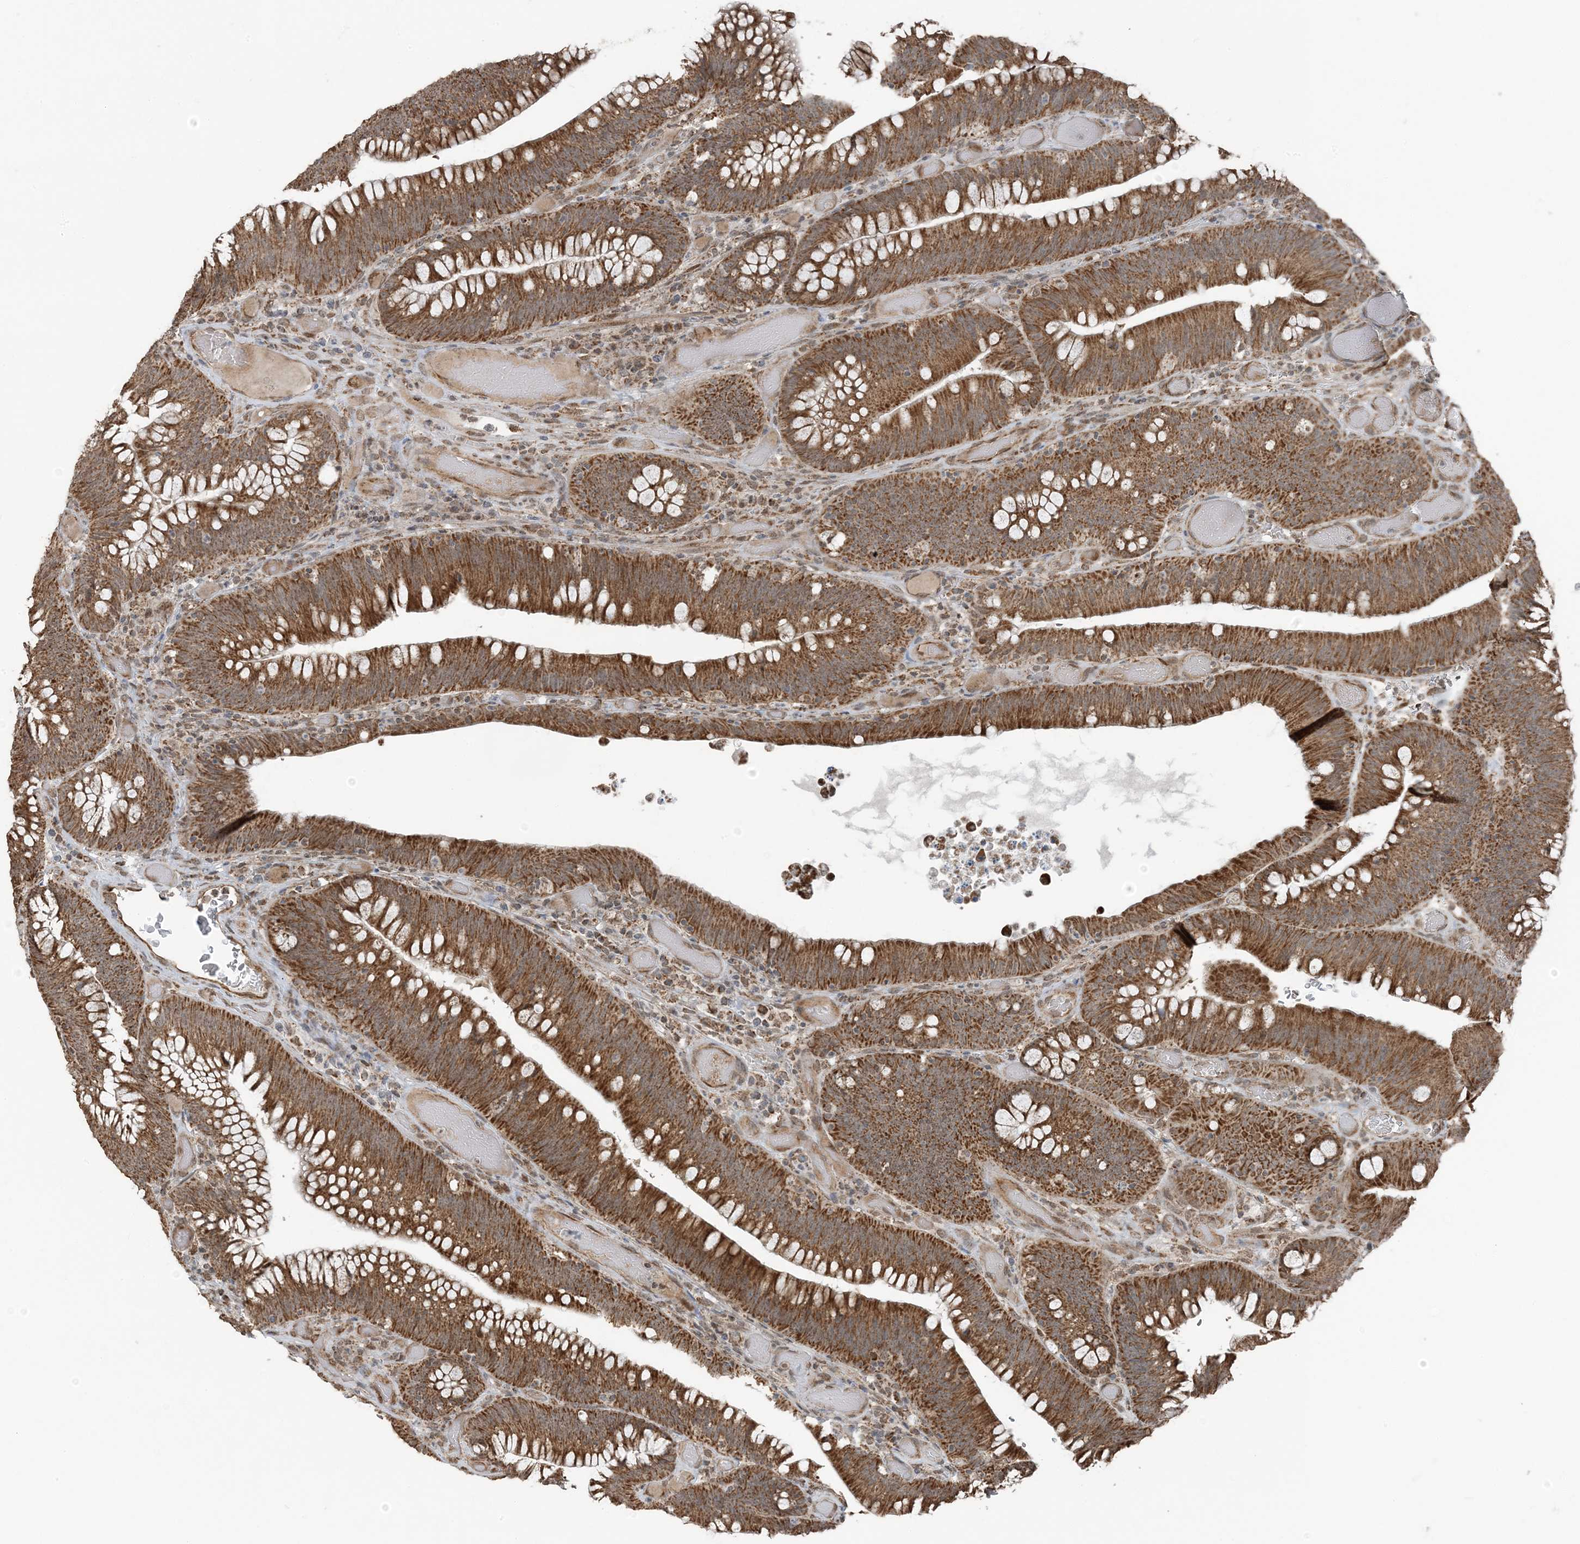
{"staining": {"intensity": "moderate", "quantity": ">75%", "location": "cytoplasmic/membranous"}, "tissue": "colorectal cancer", "cell_type": "Tumor cells", "image_type": "cancer", "snomed": [{"axis": "morphology", "description": "Normal tissue, NOS"}, {"axis": "topography", "description": "Colon"}], "caption": "Immunohistochemistry image of neoplastic tissue: colorectal cancer stained using immunohistochemistry (IHC) shows medium levels of moderate protein expression localized specifically in the cytoplasmic/membranous of tumor cells, appearing as a cytoplasmic/membranous brown color.", "gene": "PILRB", "patient": {"sex": "female", "age": 82}}